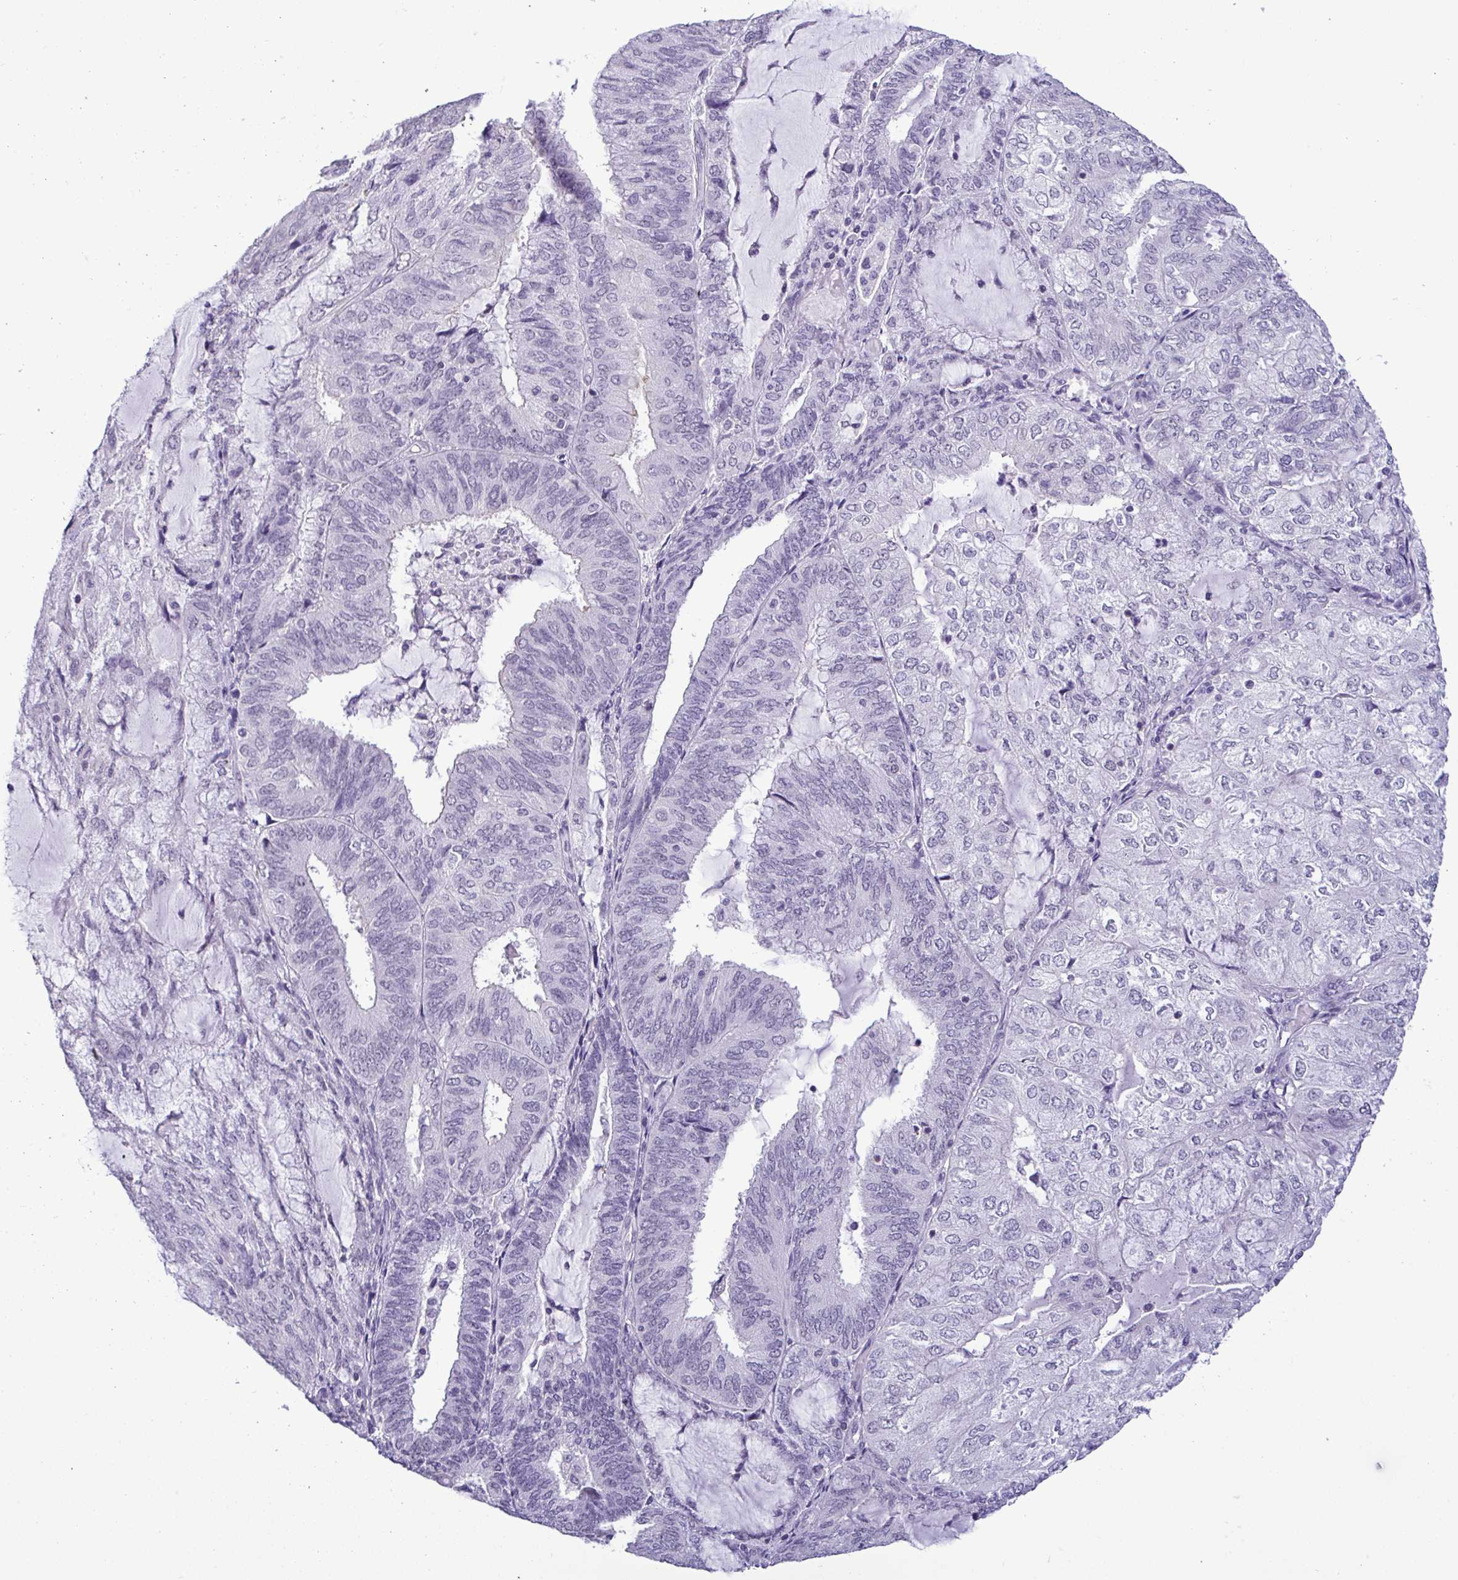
{"staining": {"intensity": "negative", "quantity": "none", "location": "none"}, "tissue": "endometrial cancer", "cell_type": "Tumor cells", "image_type": "cancer", "snomed": [{"axis": "morphology", "description": "Adenocarcinoma, NOS"}, {"axis": "topography", "description": "Endometrium"}], "caption": "Histopathology image shows no significant protein staining in tumor cells of endometrial cancer (adenocarcinoma).", "gene": "YBX2", "patient": {"sex": "female", "age": 81}}